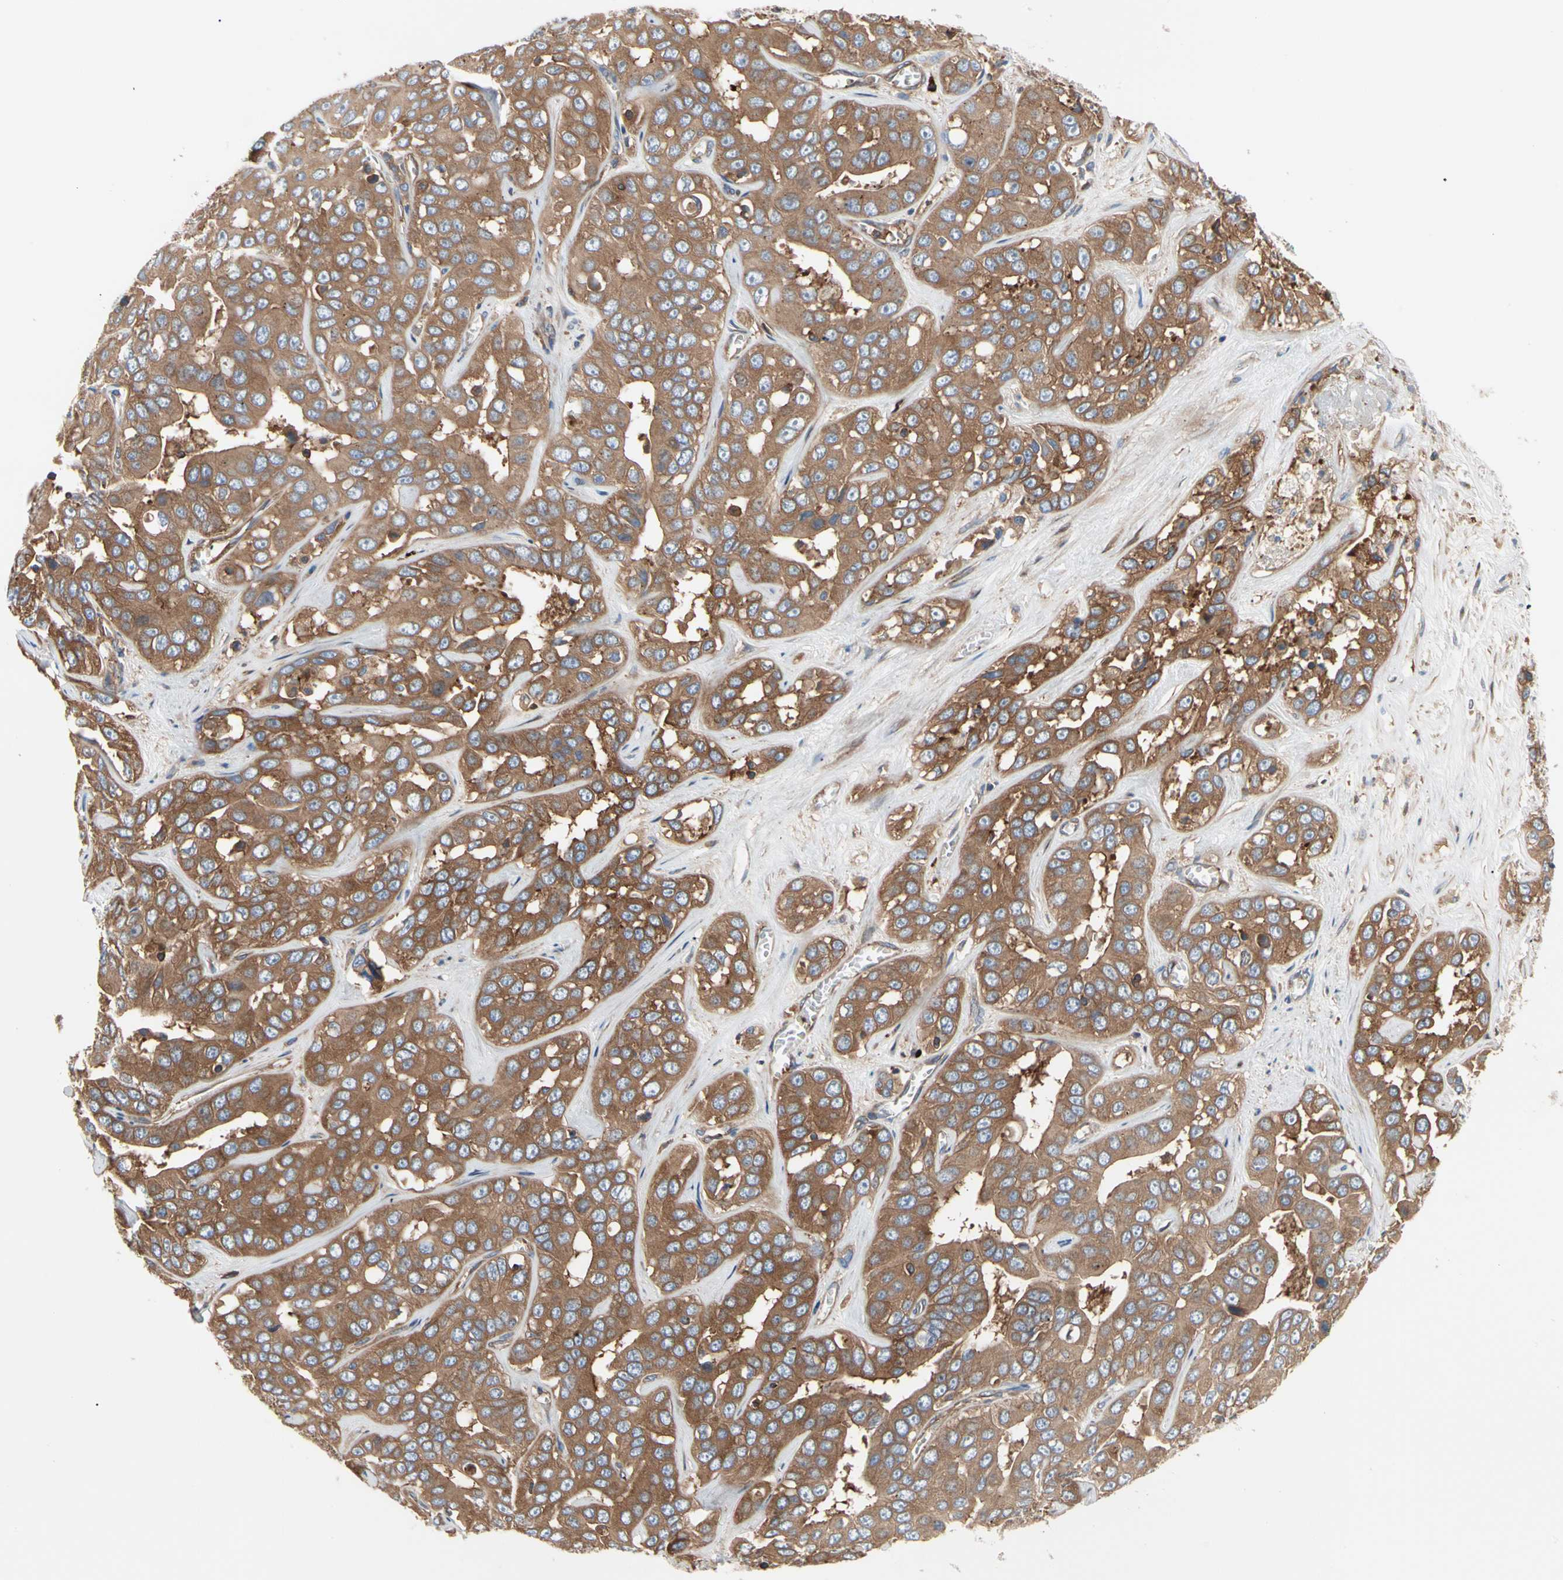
{"staining": {"intensity": "moderate", "quantity": ">75%", "location": "cytoplasmic/membranous"}, "tissue": "liver cancer", "cell_type": "Tumor cells", "image_type": "cancer", "snomed": [{"axis": "morphology", "description": "Cholangiocarcinoma"}, {"axis": "topography", "description": "Liver"}], "caption": "An image of liver cholangiocarcinoma stained for a protein displays moderate cytoplasmic/membranous brown staining in tumor cells.", "gene": "ROCK1", "patient": {"sex": "female", "age": 52}}